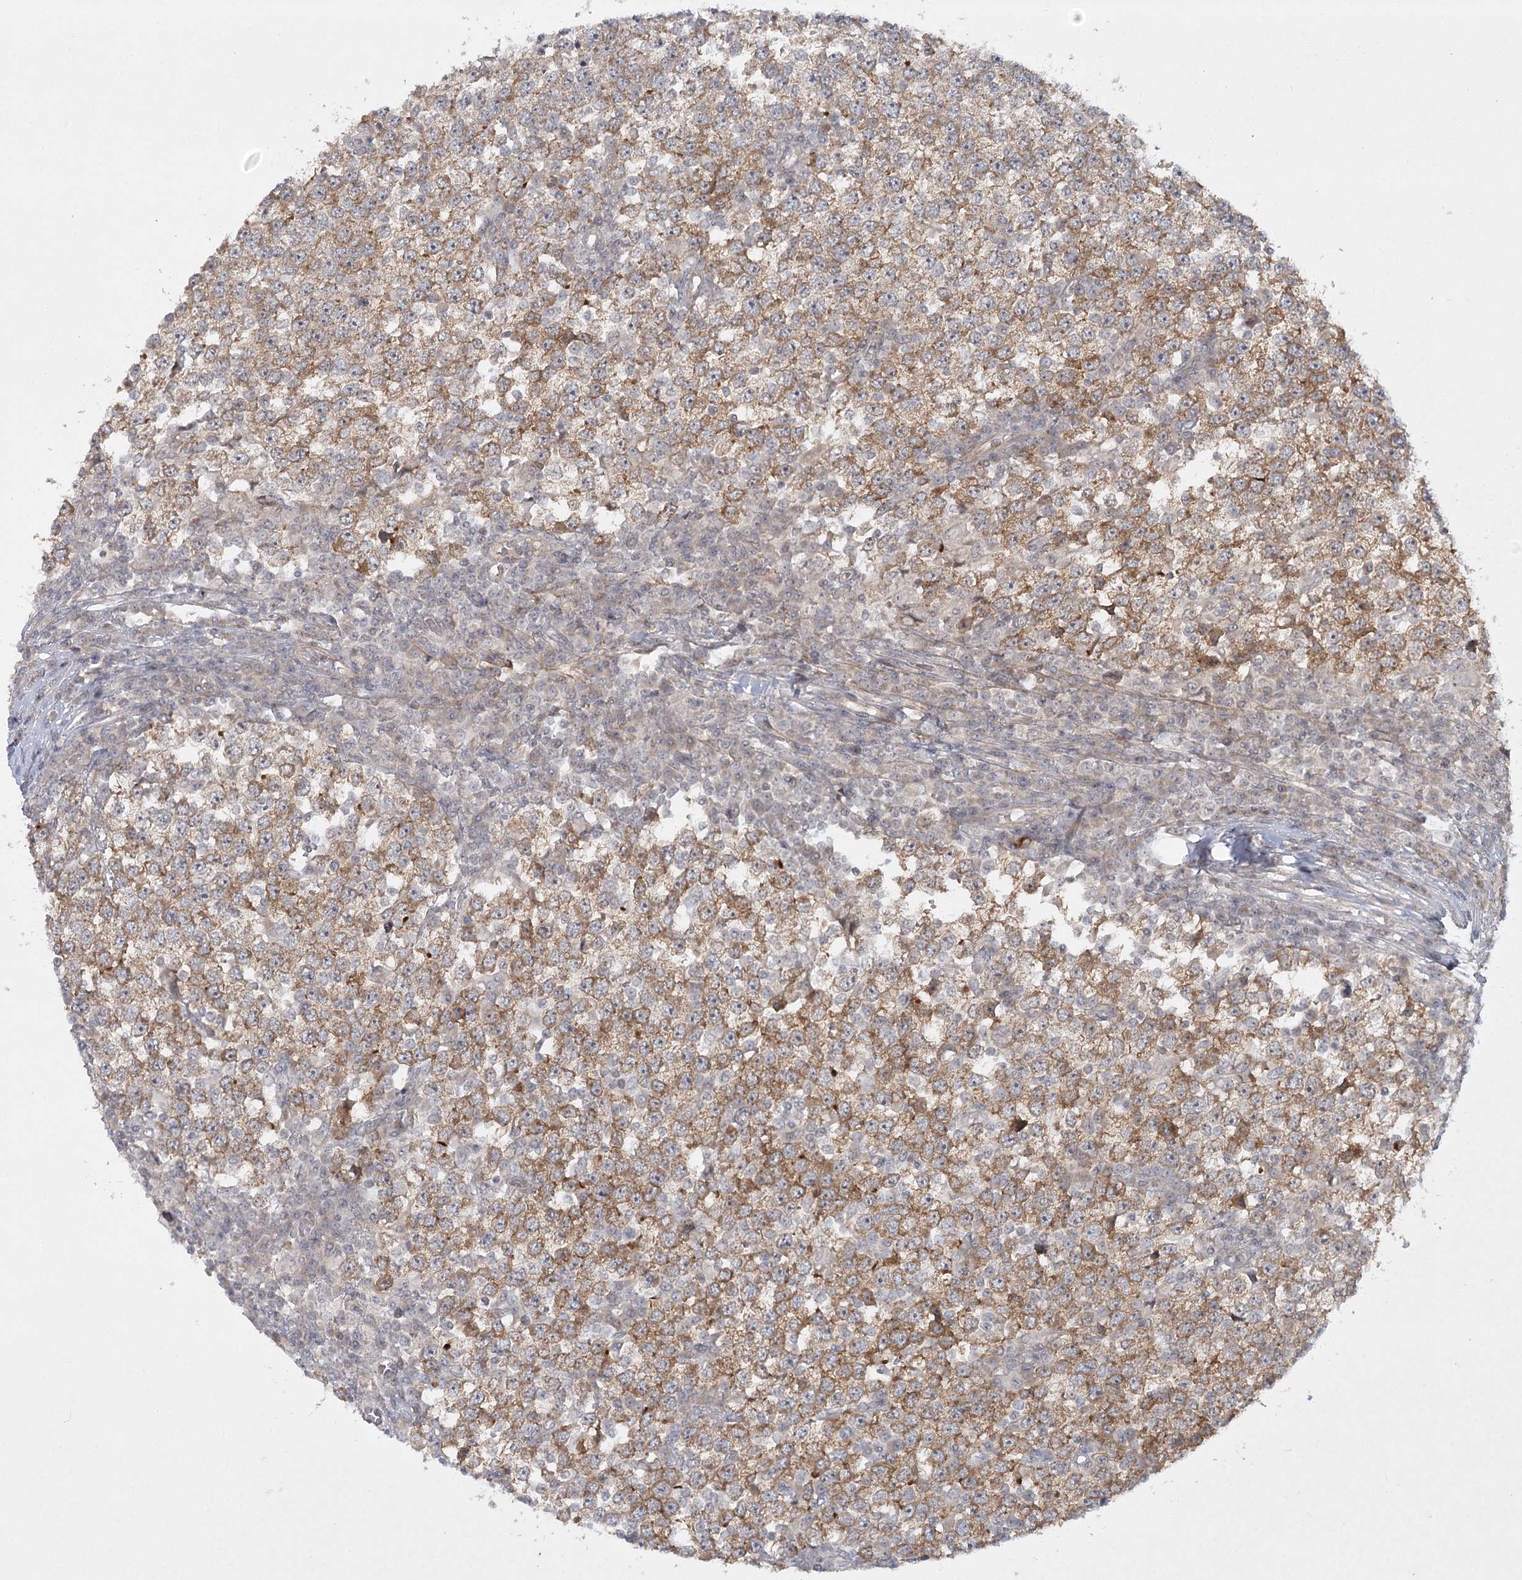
{"staining": {"intensity": "moderate", "quantity": ">75%", "location": "cytoplasmic/membranous"}, "tissue": "testis cancer", "cell_type": "Tumor cells", "image_type": "cancer", "snomed": [{"axis": "morphology", "description": "Seminoma, NOS"}, {"axis": "topography", "description": "Testis"}], "caption": "Testis cancer (seminoma) was stained to show a protein in brown. There is medium levels of moderate cytoplasmic/membranous positivity in approximately >75% of tumor cells.", "gene": "SH2D3A", "patient": {"sex": "male", "age": 65}}